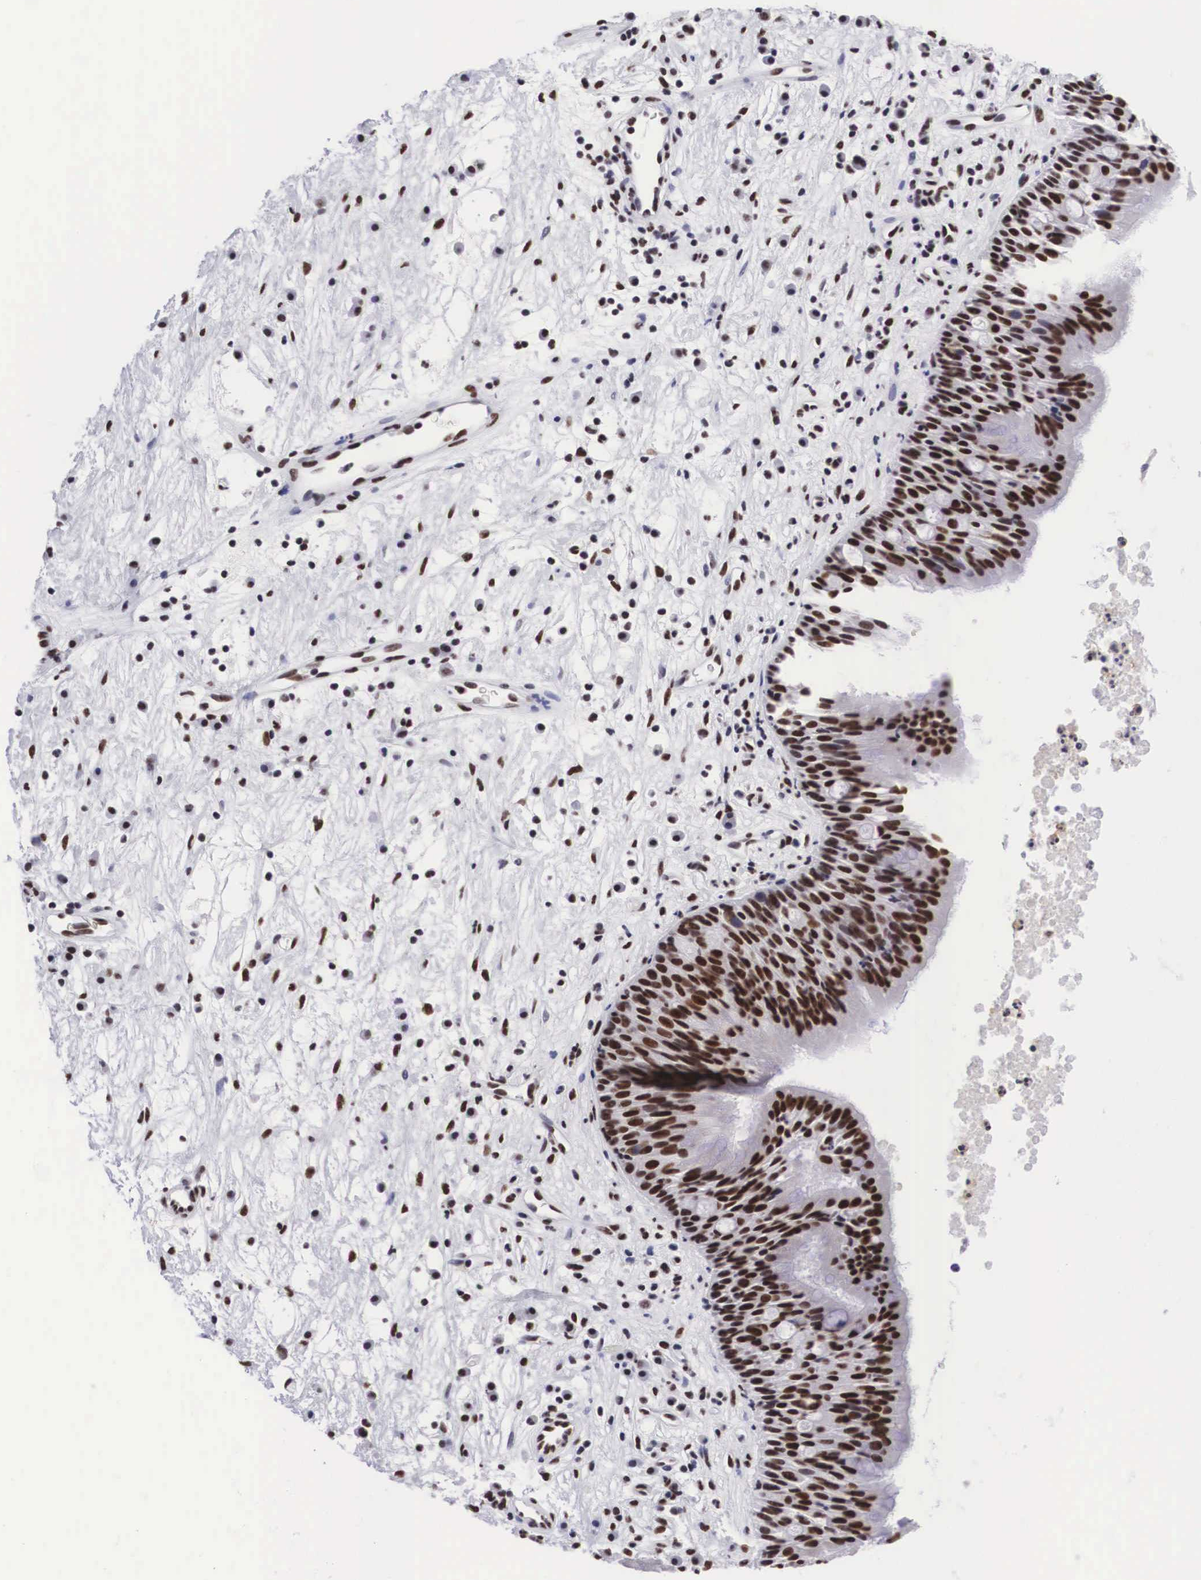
{"staining": {"intensity": "strong", "quantity": ">75%", "location": "nuclear"}, "tissue": "nasopharynx", "cell_type": "Respiratory epithelial cells", "image_type": "normal", "snomed": [{"axis": "morphology", "description": "Normal tissue, NOS"}, {"axis": "topography", "description": "Nasopharynx"}], "caption": "Immunohistochemical staining of benign human nasopharynx exhibits >75% levels of strong nuclear protein staining in approximately >75% of respiratory epithelial cells. Immunohistochemistry stains the protein of interest in brown and the nuclei are stained blue.", "gene": "SF3A1", "patient": {"sex": "male", "age": 13}}